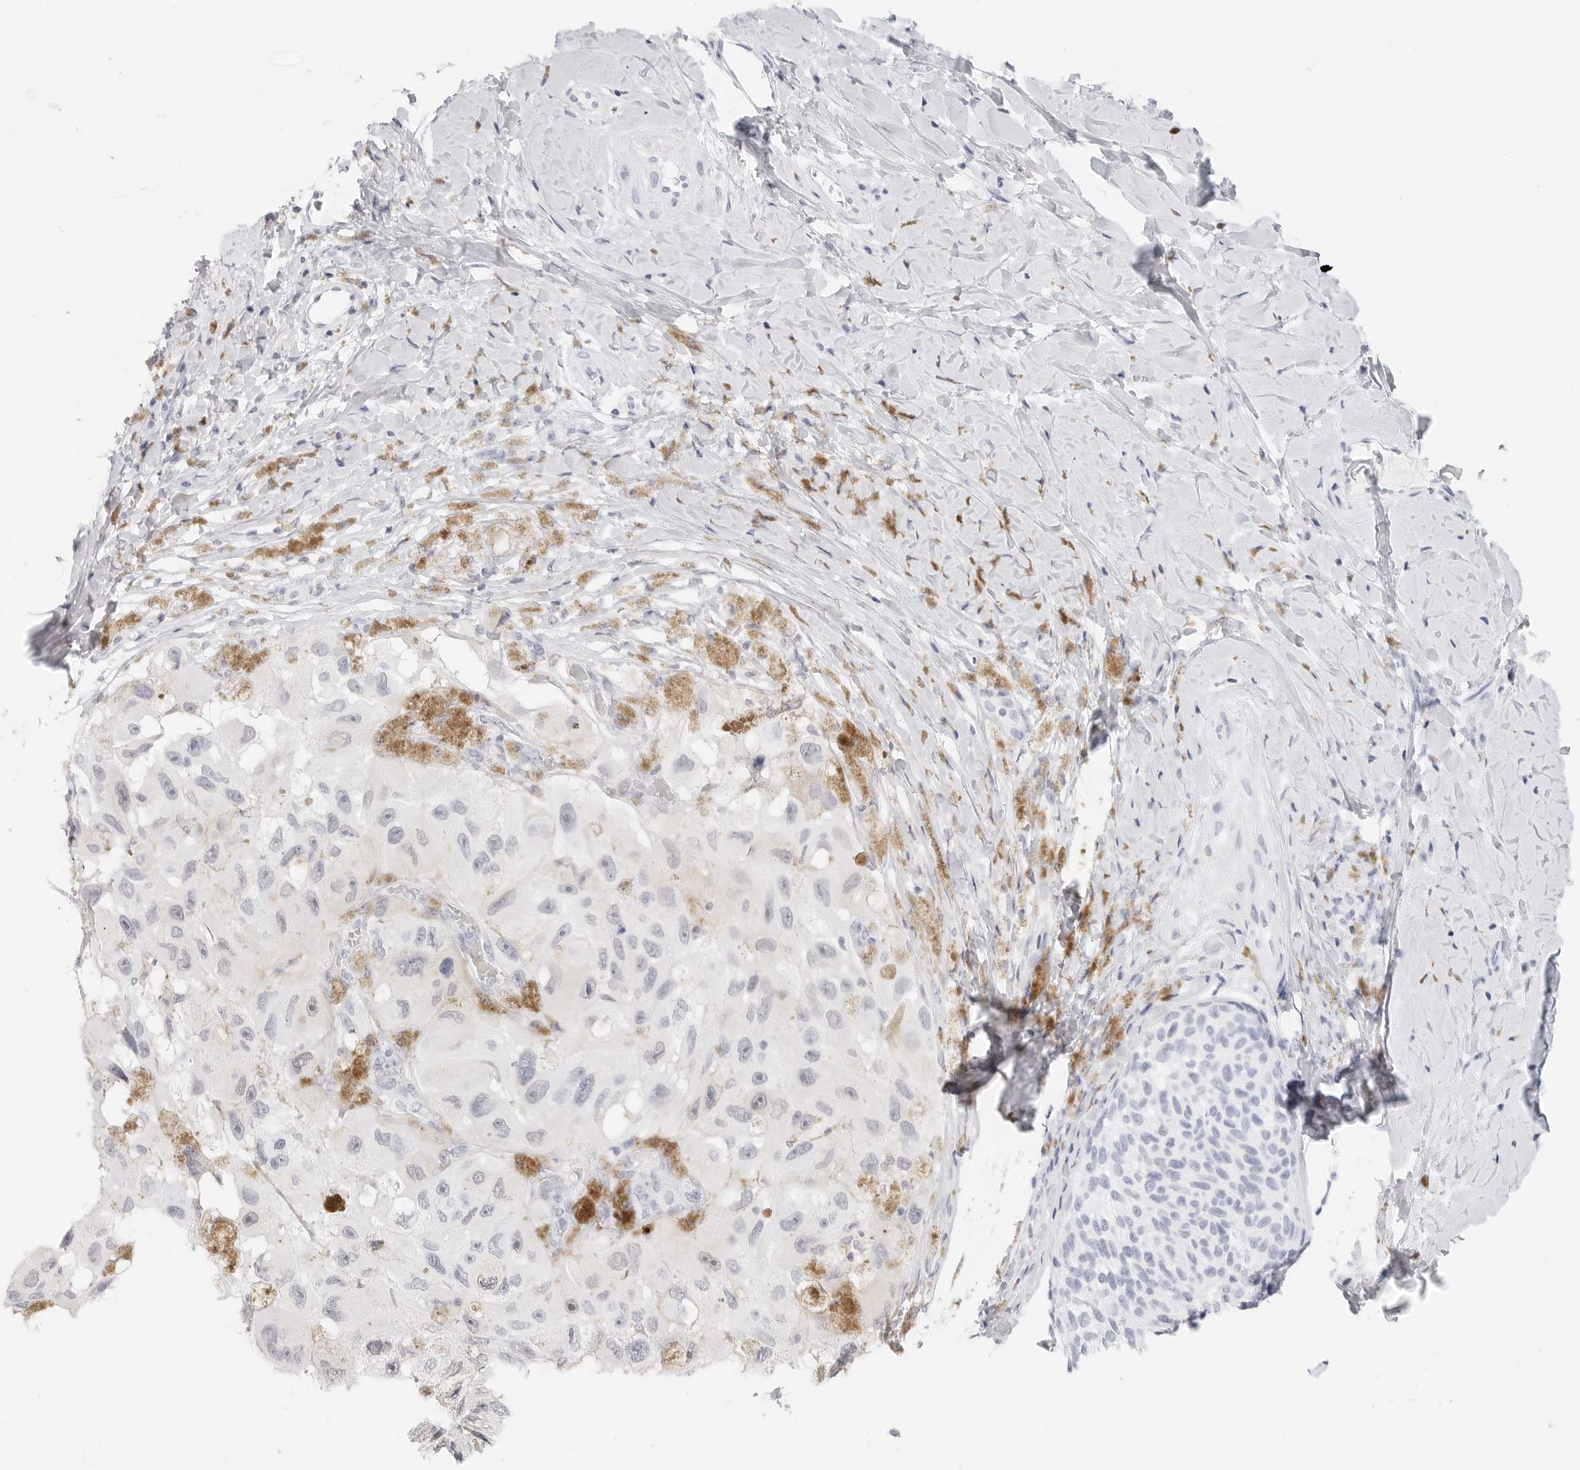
{"staining": {"intensity": "negative", "quantity": "none", "location": "none"}, "tissue": "melanoma", "cell_type": "Tumor cells", "image_type": "cancer", "snomed": [{"axis": "morphology", "description": "Malignant melanoma, NOS"}, {"axis": "topography", "description": "Skin"}], "caption": "Tumor cells are negative for brown protein staining in melanoma. (DAB immunohistochemistry with hematoxylin counter stain).", "gene": "TFF2", "patient": {"sex": "female", "age": 73}}